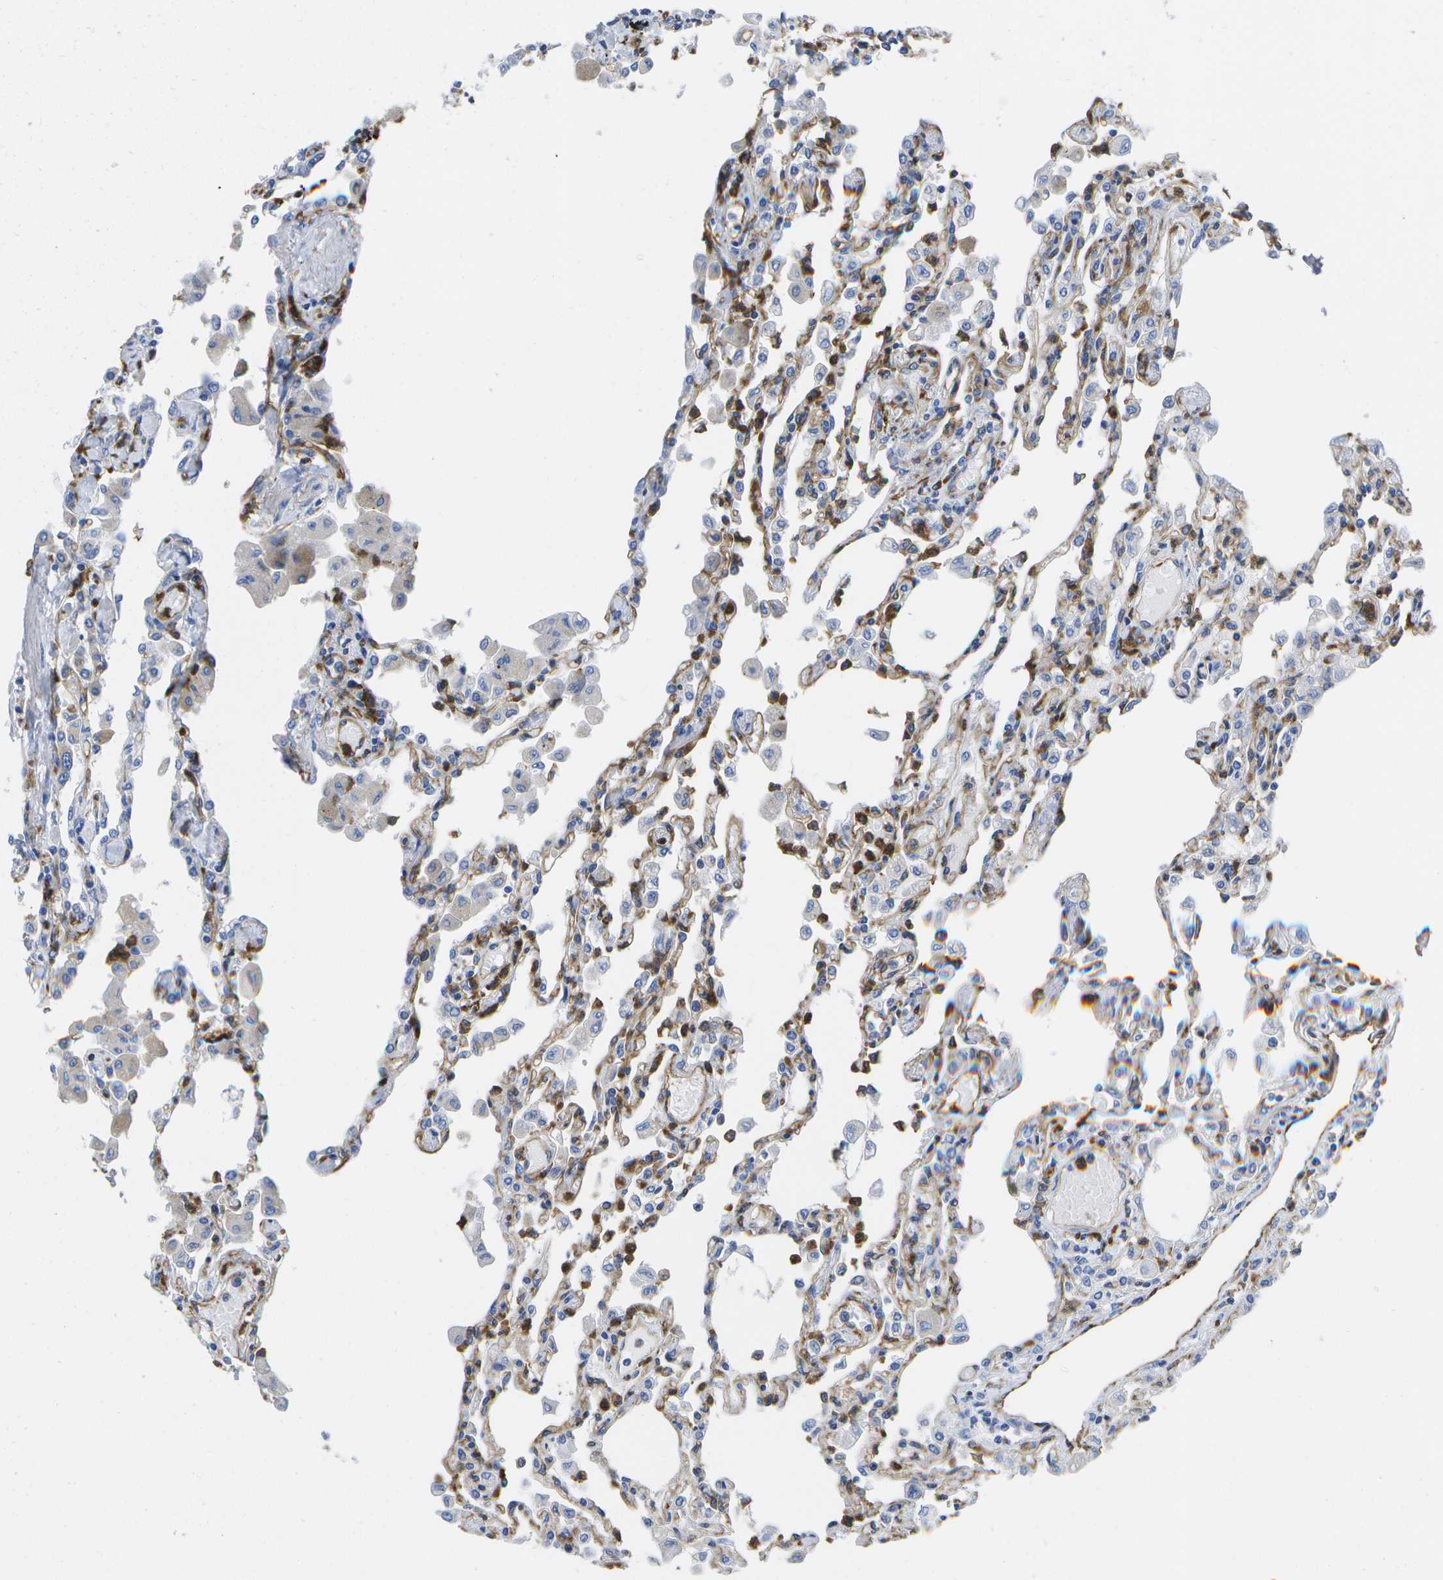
{"staining": {"intensity": "strong", "quantity": "<25%", "location": "cytoplasmic/membranous"}, "tissue": "lung", "cell_type": "Alveolar cells", "image_type": "normal", "snomed": [{"axis": "morphology", "description": "Normal tissue, NOS"}, {"axis": "topography", "description": "Bronchus"}, {"axis": "topography", "description": "Lung"}], "caption": "Immunohistochemistry staining of normal lung, which shows medium levels of strong cytoplasmic/membranous positivity in approximately <25% of alveolar cells indicating strong cytoplasmic/membranous protein positivity. The staining was performed using DAB (brown) for protein detection and nuclei were counterstained in hematoxylin (blue).", "gene": "DYSF", "patient": {"sex": "female", "age": 49}}